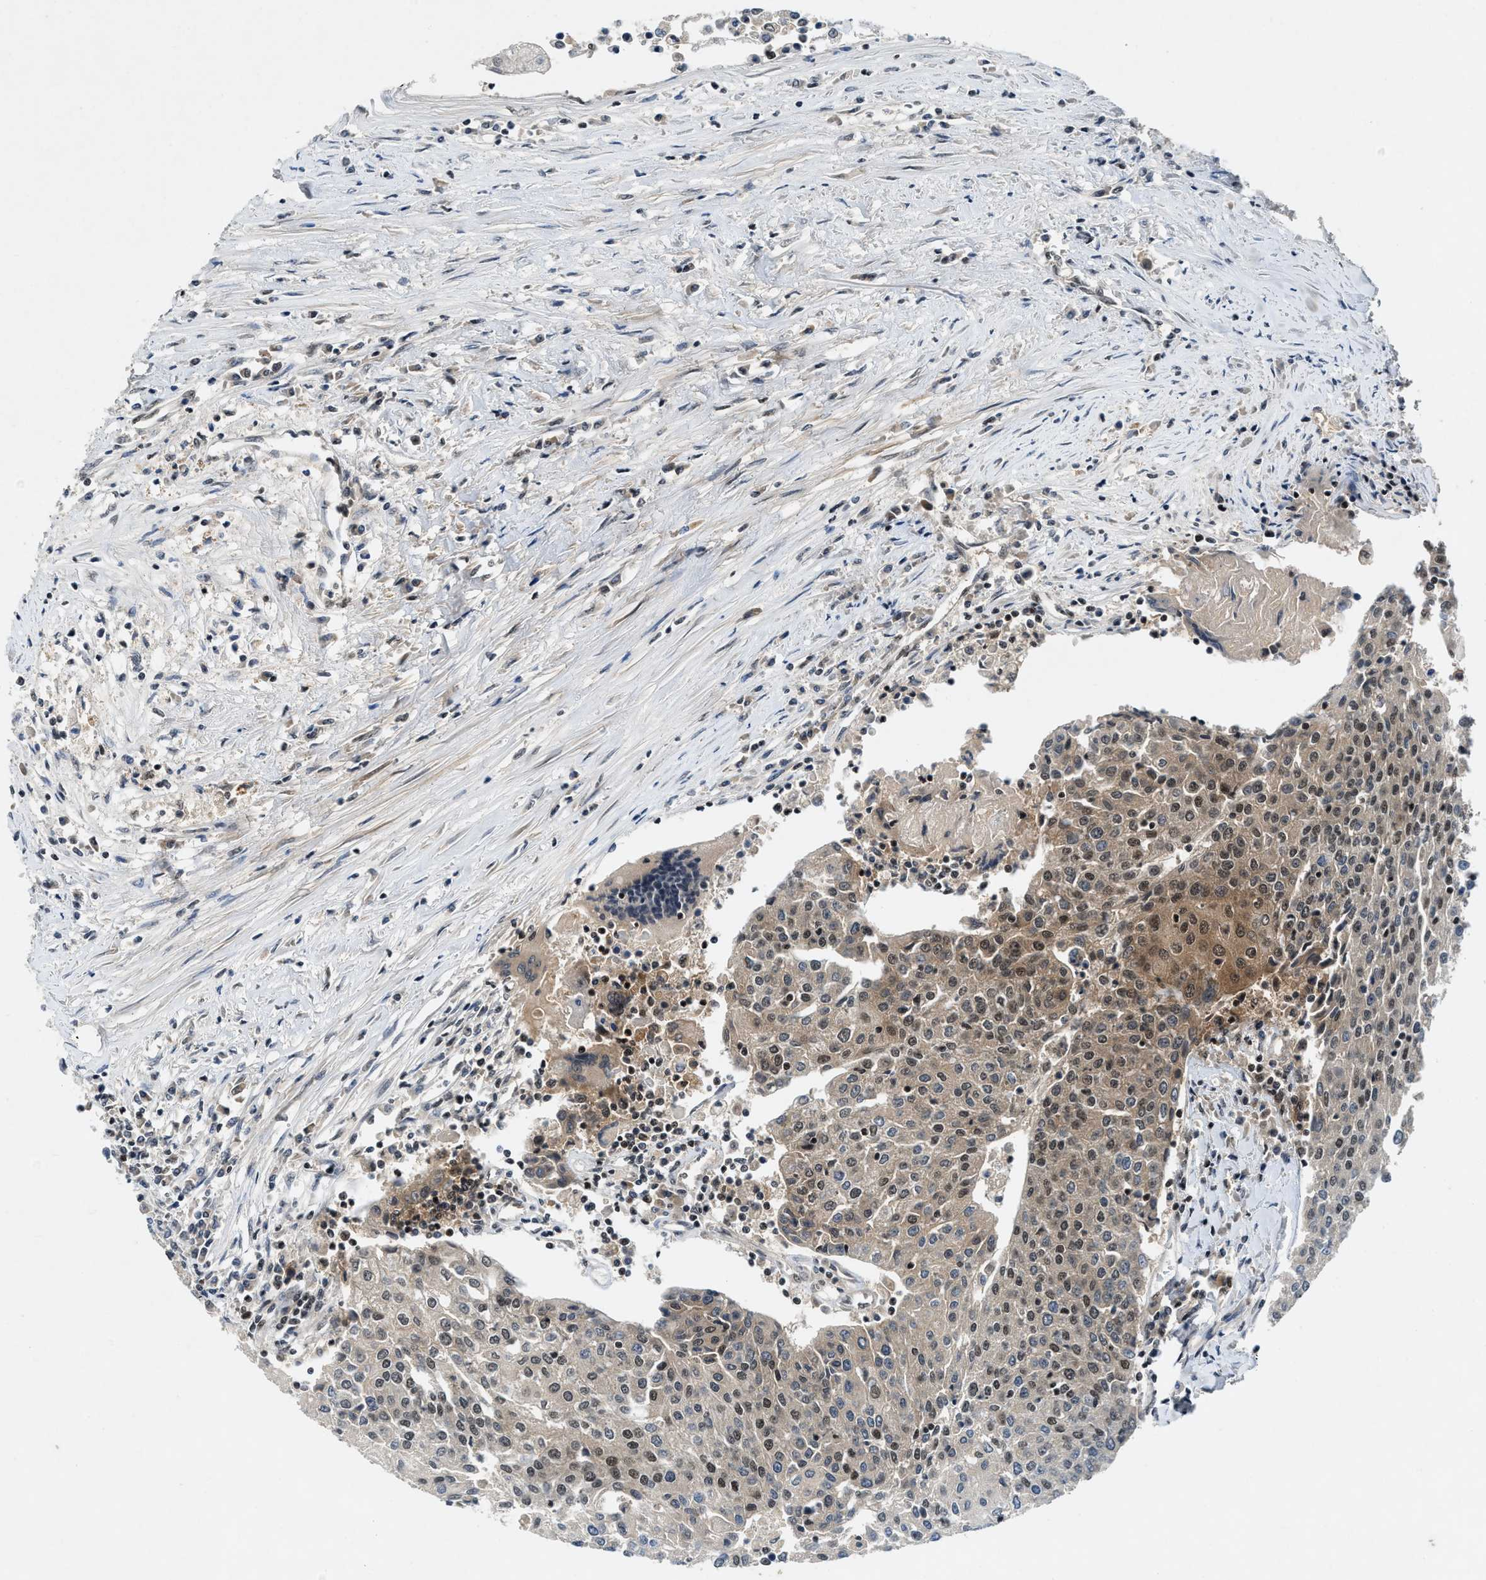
{"staining": {"intensity": "moderate", "quantity": "25%-75%", "location": "cytoplasmic/membranous,nuclear"}, "tissue": "urothelial cancer", "cell_type": "Tumor cells", "image_type": "cancer", "snomed": [{"axis": "morphology", "description": "Urothelial carcinoma, High grade"}, {"axis": "topography", "description": "Urinary bladder"}], "caption": "Urothelial cancer was stained to show a protein in brown. There is medium levels of moderate cytoplasmic/membranous and nuclear staining in about 25%-75% of tumor cells. (DAB = brown stain, brightfield microscopy at high magnification).", "gene": "NCOA1", "patient": {"sex": "female", "age": 85}}